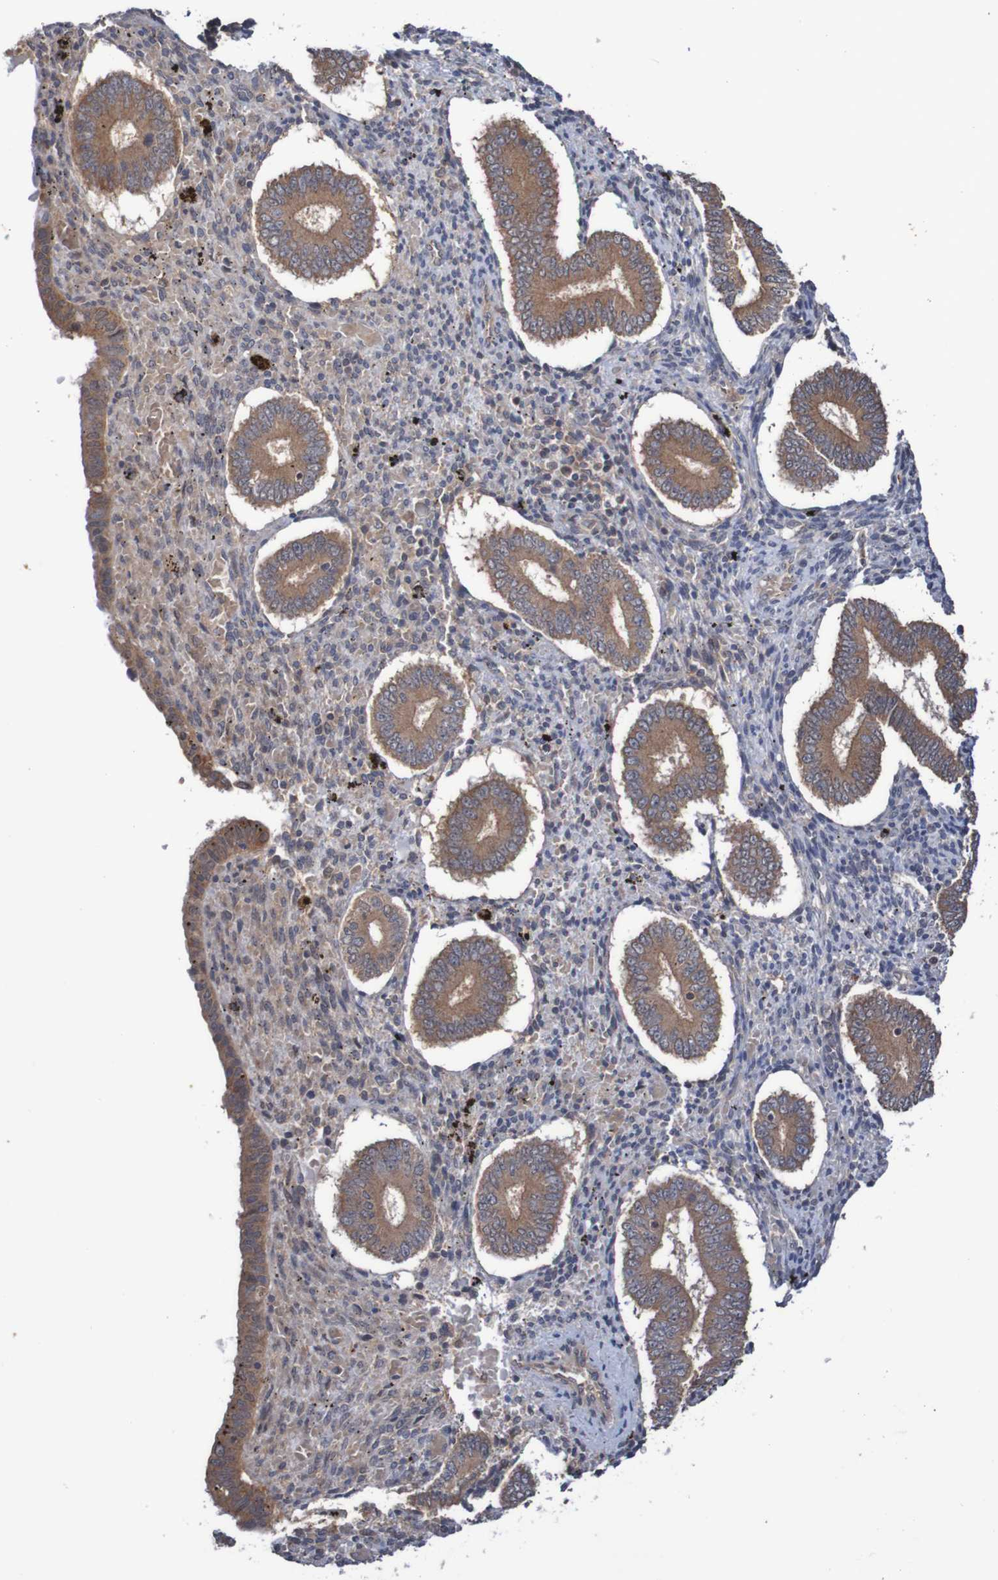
{"staining": {"intensity": "weak", "quantity": ">75%", "location": "cytoplasmic/membranous"}, "tissue": "endometrium", "cell_type": "Cells in endometrial stroma", "image_type": "normal", "snomed": [{"axis": "morphology", "description": "Normal tissue, NOS"}, {"axis": "topography", "description": "Endometrium"}], "caption": "An immunohistochemistry micrograph of unremarkable tissue is shown. Protein staining in brown highlights weak cytoplasmic/membranous positivity in endometrium within cells in endometrial stroma.", "gene": "PHPT1", "patient": {"sex": "female", "age": 42}}